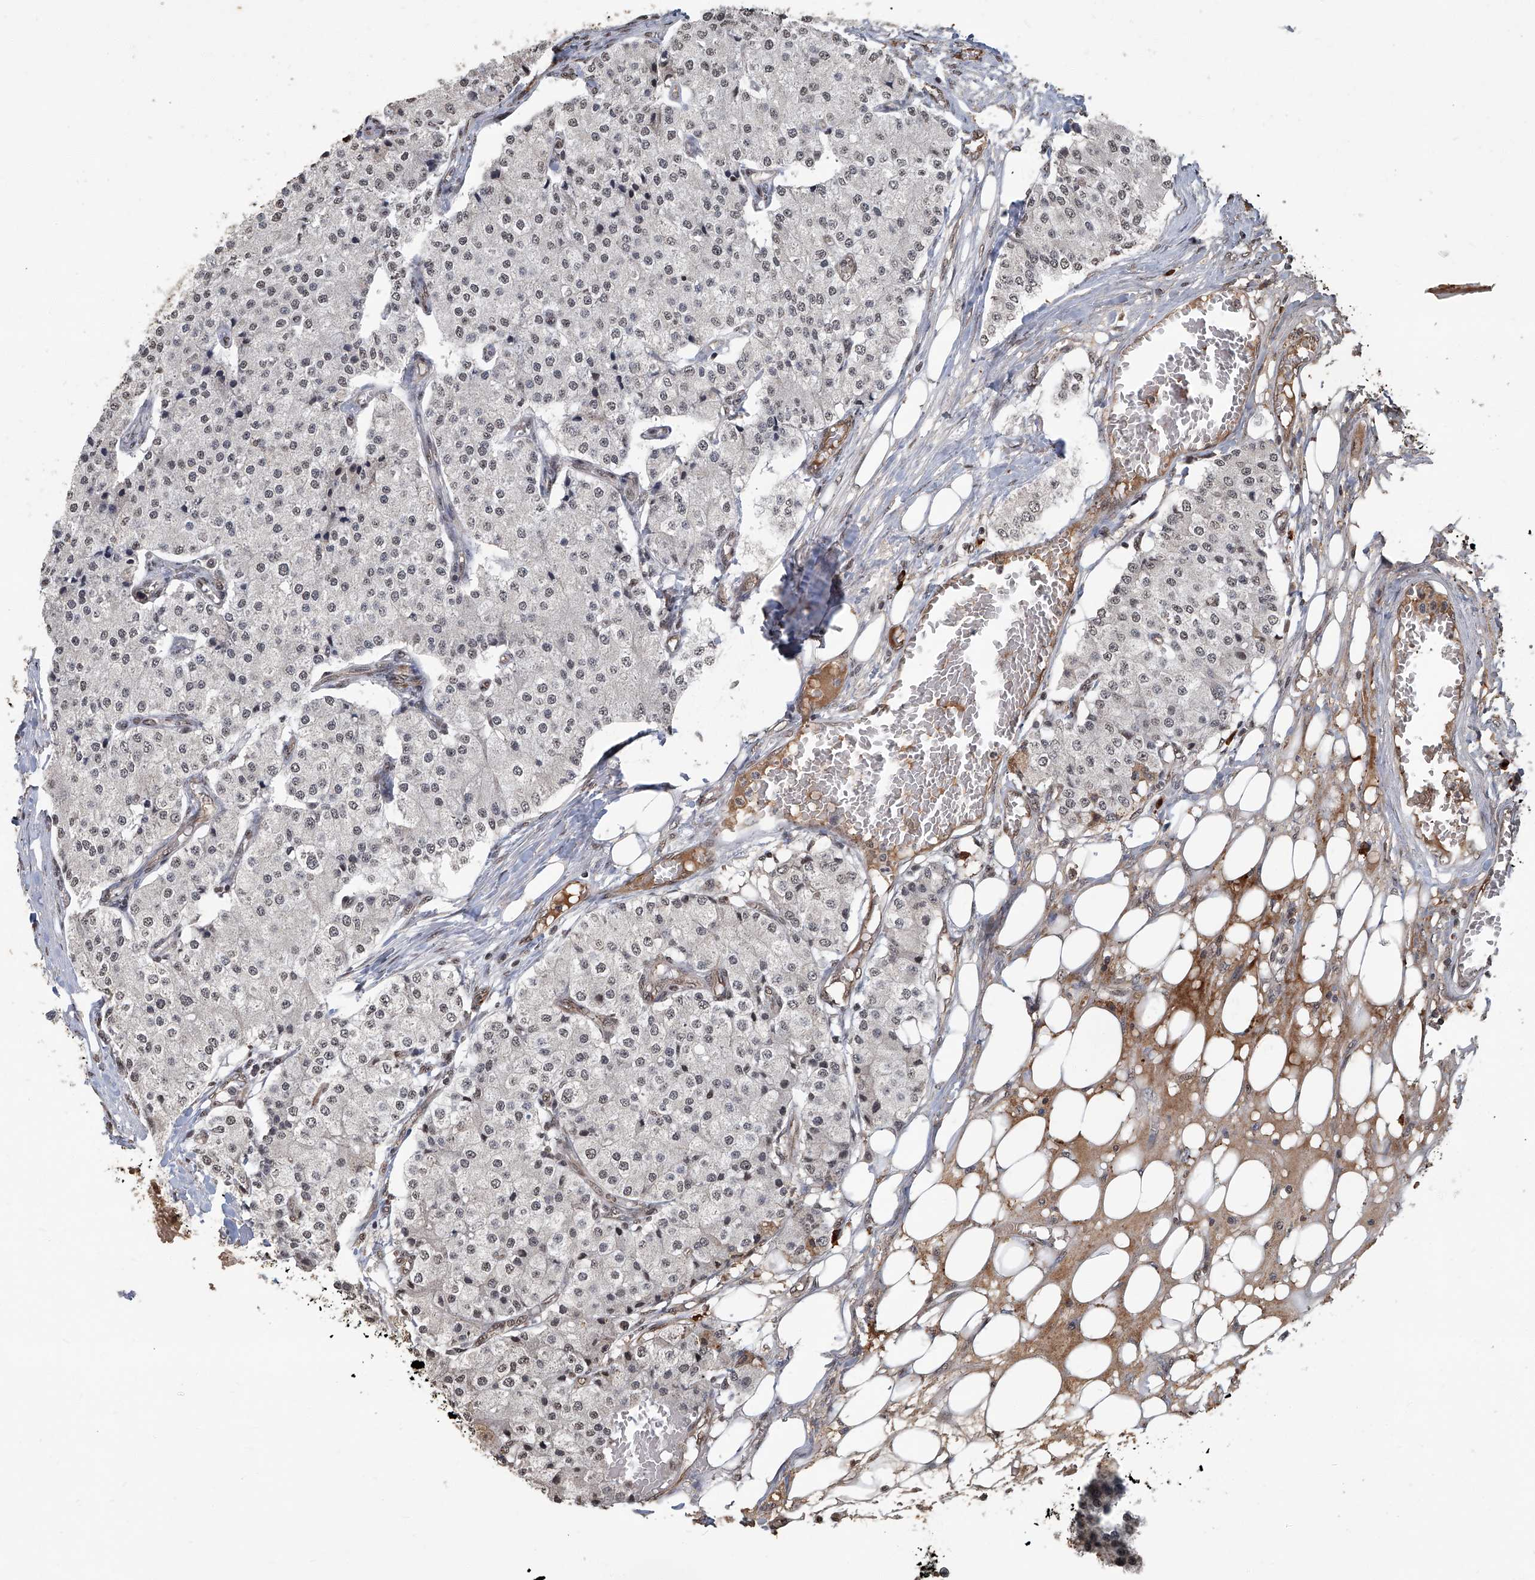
{"staining": {"intensity": "negative", "quantity": "none", "location": "none"}, "tissue": "carcinoid", "cell_type": "Tumor cells", "image_type": "cancer", "snomed": [{"axis": "morphology", "description": "Carcinoid, malignant, NOS"}, {"axis": "topography", "description": "Colon"}], "caption": "This is an immunohistochemistry (IHC) histopathology image of human malignant carcinoid. There is no expression in tumor cells.", "gene": "GPR132", "patient": {"sex": "female", "age": 52}}